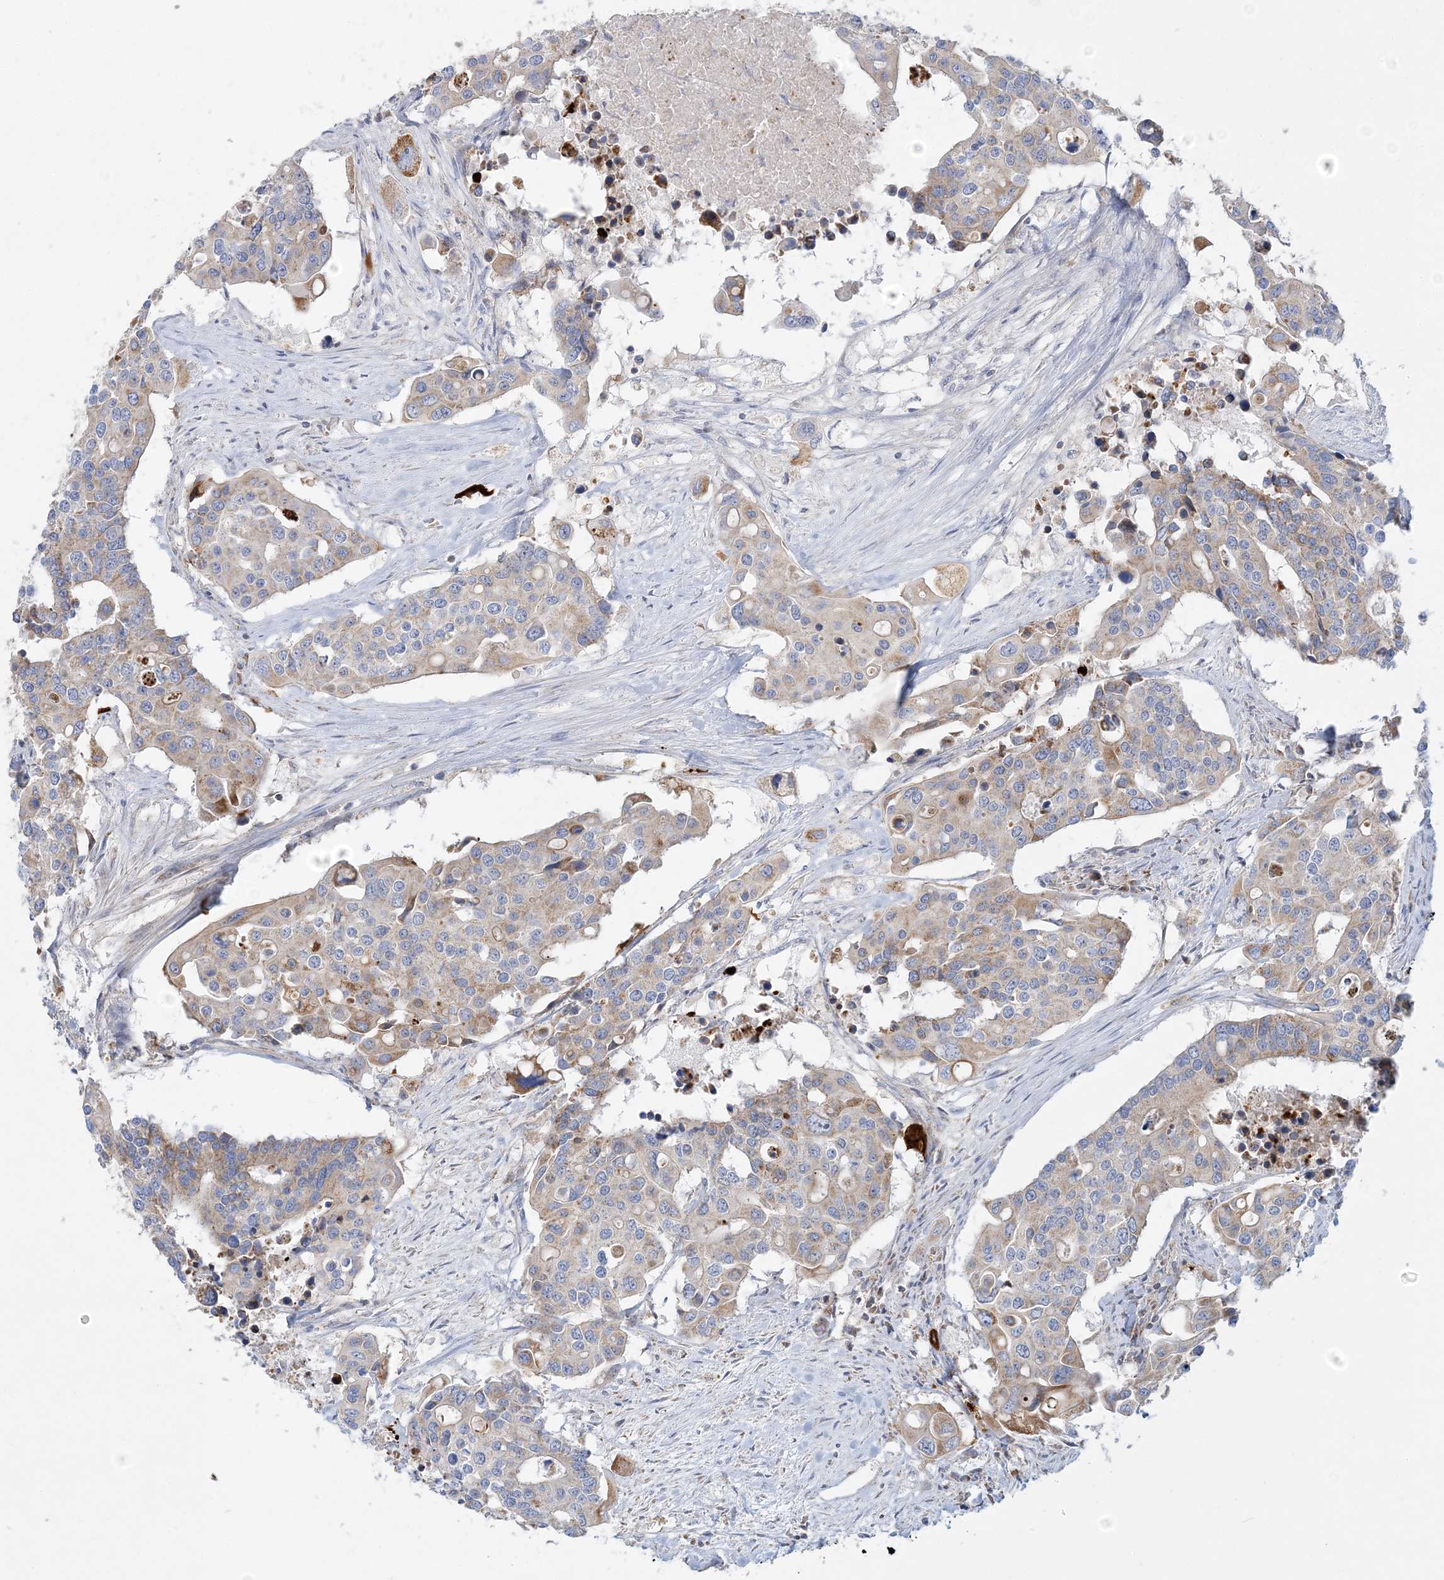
{"staining": {"intensity": "moderate", "quantity": "<25%", "location": "cytoplasmic/membranous"}, "tissue": "colorectal cancer", "cell_type": "Tumor cells", "image_type": "cancer", "snomed": [{"axis": "morphology", "description": "Adenocarcinoma, NOS"}, {"axis": "topography", "description": "Colon"}], "caption": "Immunohistochemical staining of human adenocarcinoma (colorectal) shows low levels of moderate cytoplasmic/membranous protein expression in approximately <25% of tumor cells.", "gene": "TBC1D14", "patient": {"sex": "male", "age": 77}}